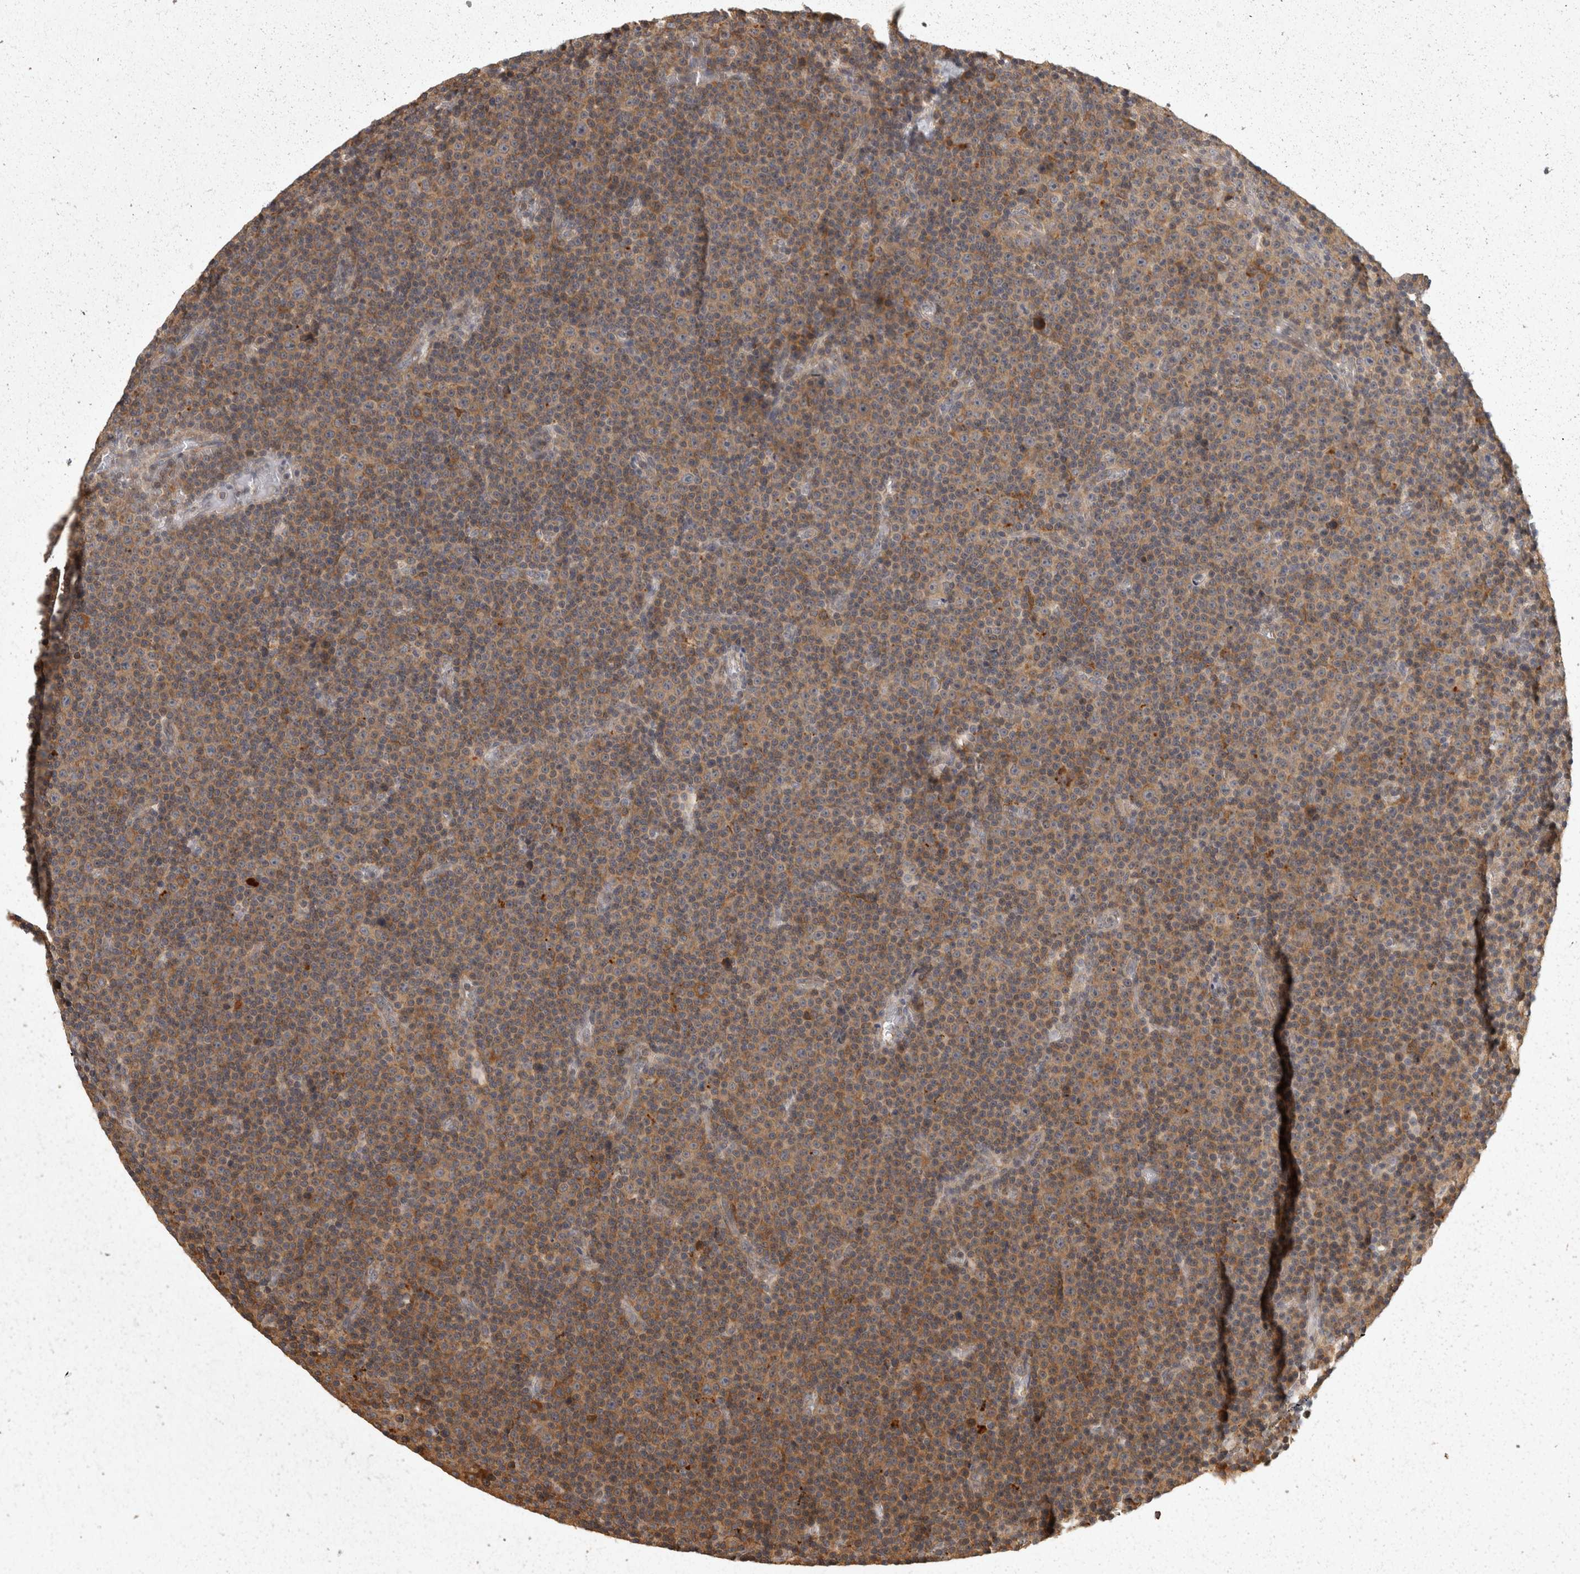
{"staining": {"intensity": "weak", "quantity": "25%-75%", "location": "cytoplasmic/membranous"}, "tissue": "lymphoma", "cell_type": "Tumor cells", "image_type": "cancer", "snomed": [{"axis": "morphology", "description": "Malignant lymphoma, non-Hodgkin's type, Low grade"}, {"axis": "topography", "description": "Lymph node"}], "caption": "Brown immunohistochemical staining in malignant lymphoma, non-Hodgkin's type (low-grade) shows weak cytoplasmic/membranous expression in about 25%-75% of tumor cells. The staining was performed using DAB, with brown indicating positive protein expression. Nuclei are stained blue with hematoxylin.", "gene": "ACAT2", "patient": {"sex": "female", "age": 67}}